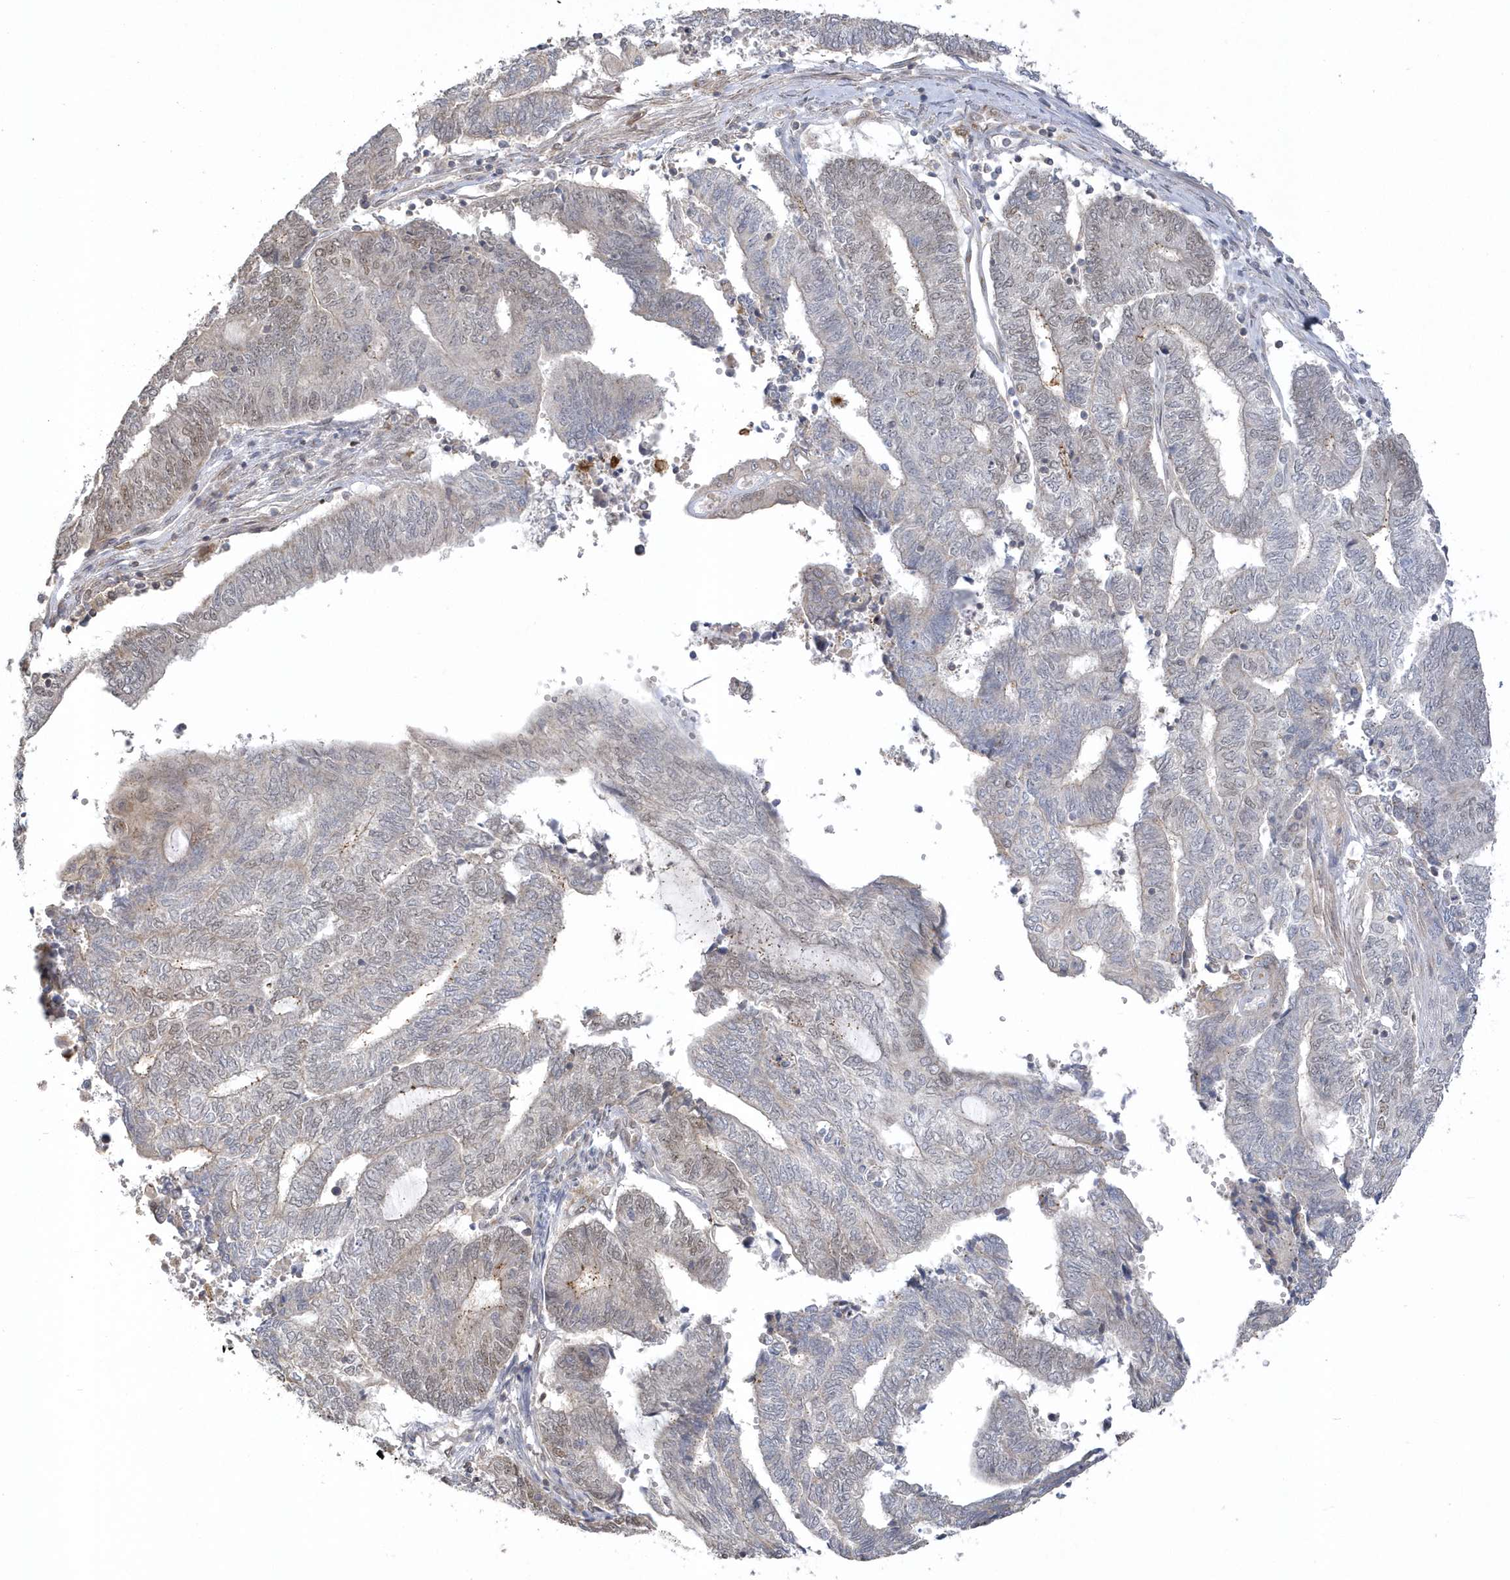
{"staining": {"intensity": "weak", "quantity": "<25%", "location": "nuclear"}, "tissue": "endometrial cancer", "cell_type": "Tumor cells", "image_type": "cancer", "snomed": [{"axis": "morphology", "description": "Adenocarcinoma, NOS"}, {"axis": "topography", "description": "Uterus"}, {"axis": "topography", "description": "Endometrium"}], "caption": "Endometrial cancer (adenocarcinoma) was stained to show a protein in brown. There is no significant positivity in tumor cells.", "gene": "NAF1", "patient": {"sex": "female", "age": 70}}